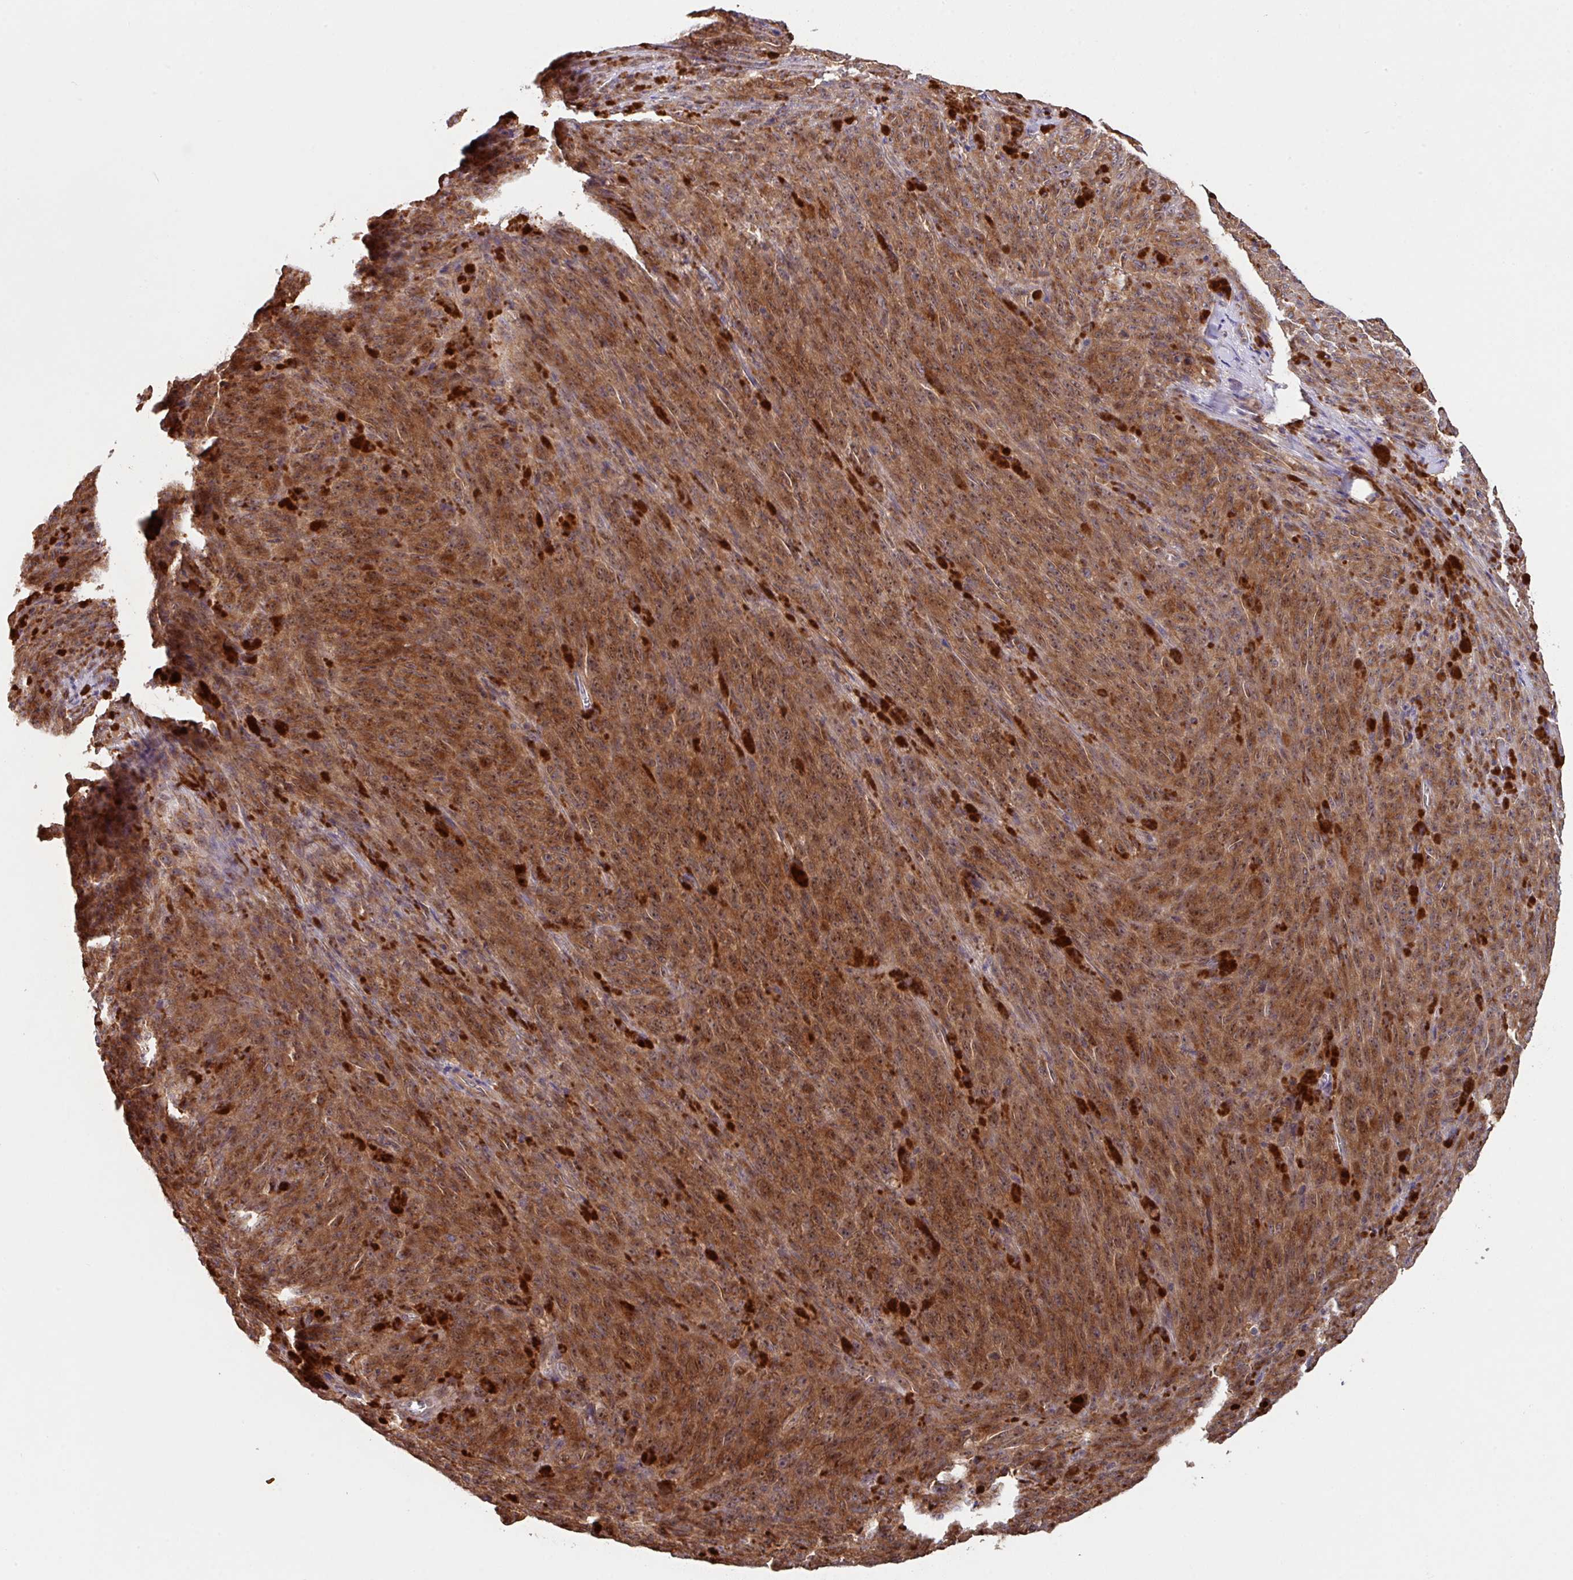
{"staining": {"intensity": "moderate", "quantity": ">75%", "location": "cytoplasmic/membranous,nuclear"}, "tissue": "melanoma", "cell_type": "Tumor cells", "image_type": "cancer", "snomed": [{"axis": "morphology", "description": "Malignant melanoma, NOS"}, {"axis": "topography", "description": "Skin"}], "caption": "Tumor cells show moderate cytoplasmic/membranous and nuclear staining in about >75% of cells in malignant melanoma. (Stains: DAB (3,3'-diaminobenzidine) in brown, nuclei in blue, Microscopy: brightfield microscopy at high magnification).", "gene": "TRIM14", "patient": {"sex": "female", "age": 82}}